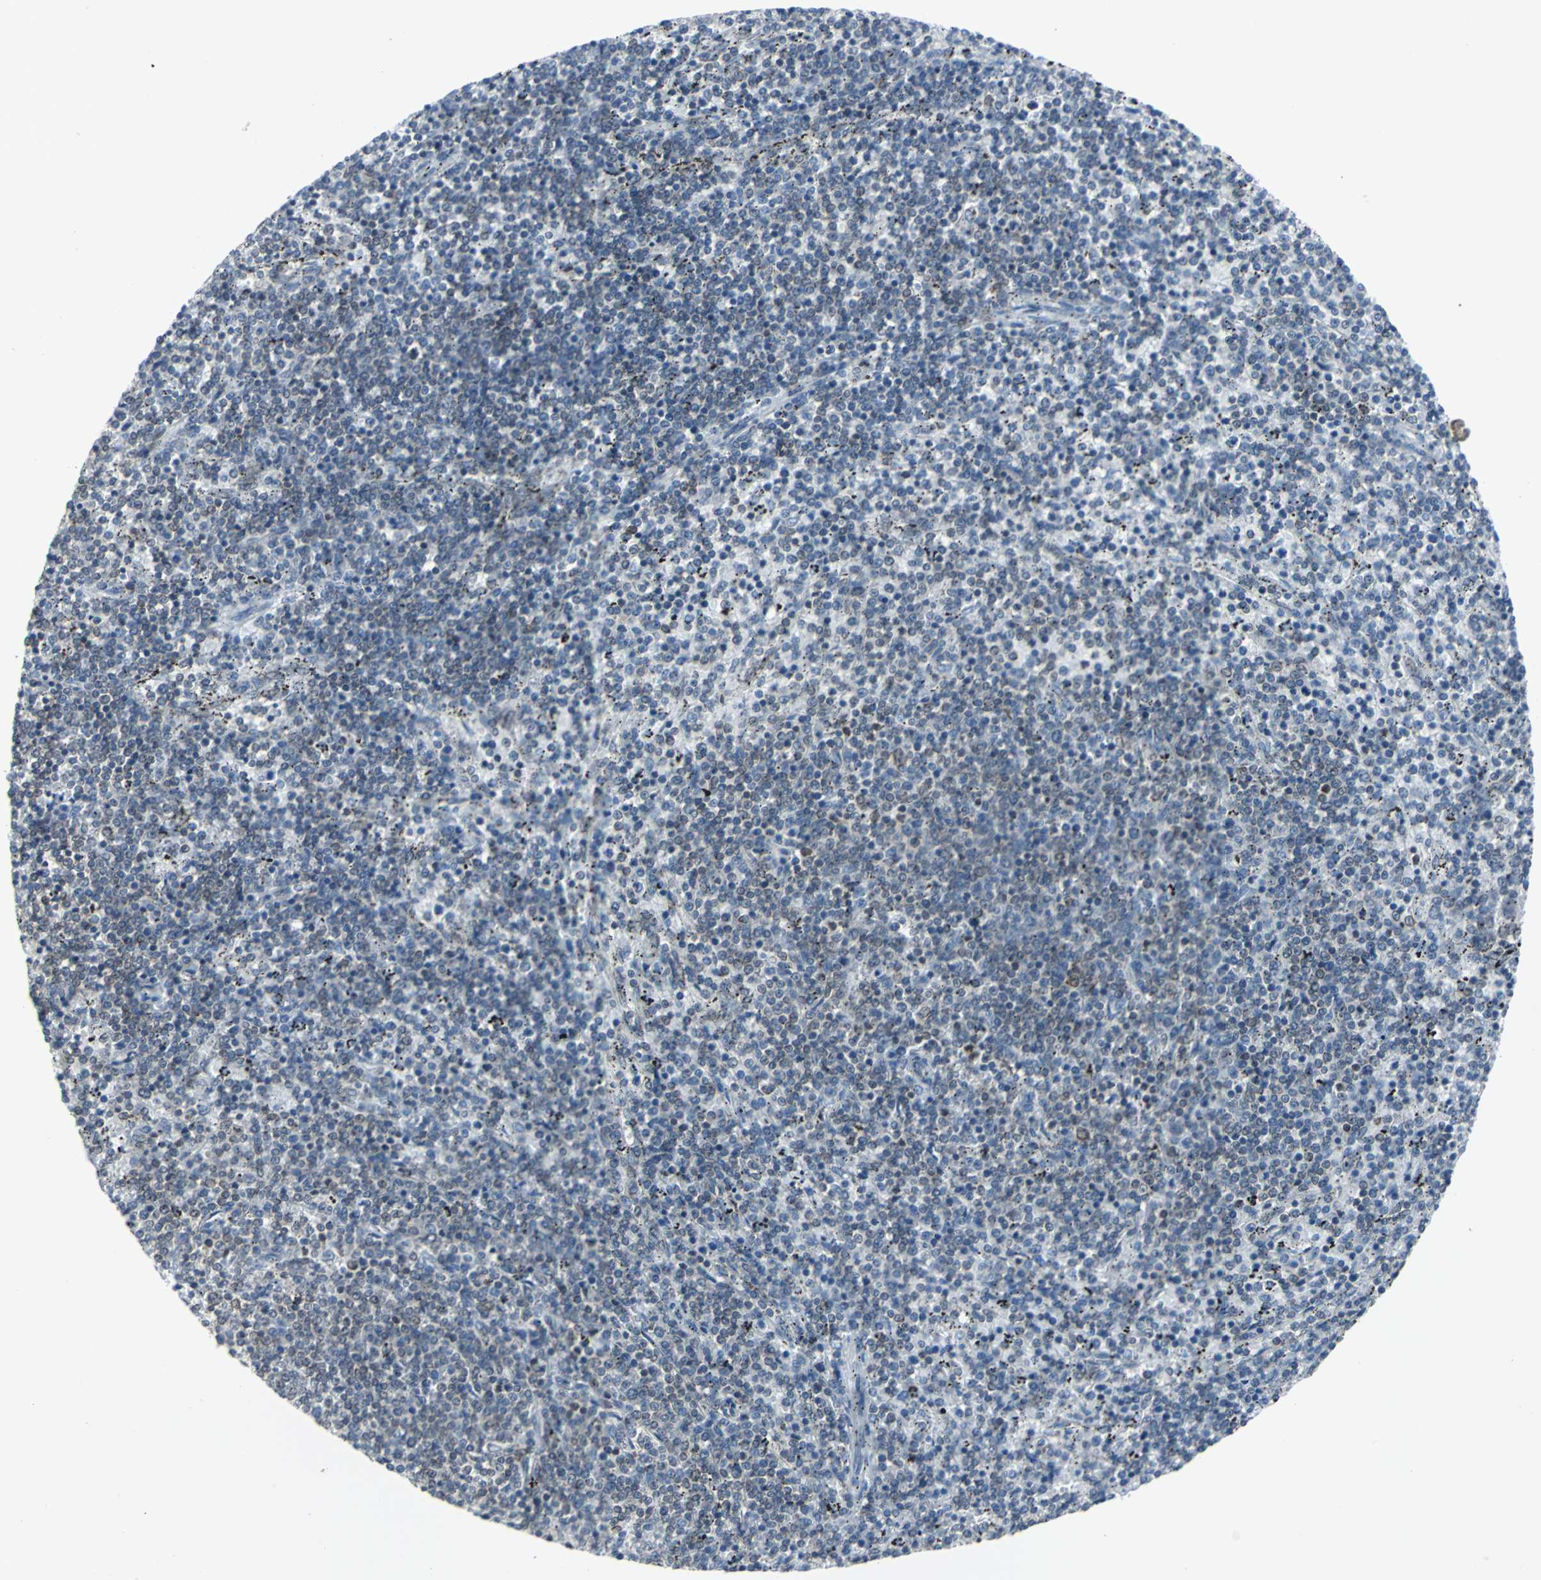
{"staining": {"intensity": "weak", "quantity": "25%-75%", "location": "cytoplasmic/membranous"}, "tissue": "lymphoma", "cell_type": "Tumor cells", "image_type": "cancer", "snomed": [{"axis": "morphology", "description": "Malignant lymphoma, non-Hodgkin's type, Low grade"}, {"axis": "topography", "description": "Spleen"}], "caption": "Approximately 25%-75% of tumor cells in human lymphoma display weak cytoplasmic/membranous protein positivity as visualized by brown immunohistochemical staining.", "gene": "SNUPN", "patient": {"sex": "female", "age": 50}}